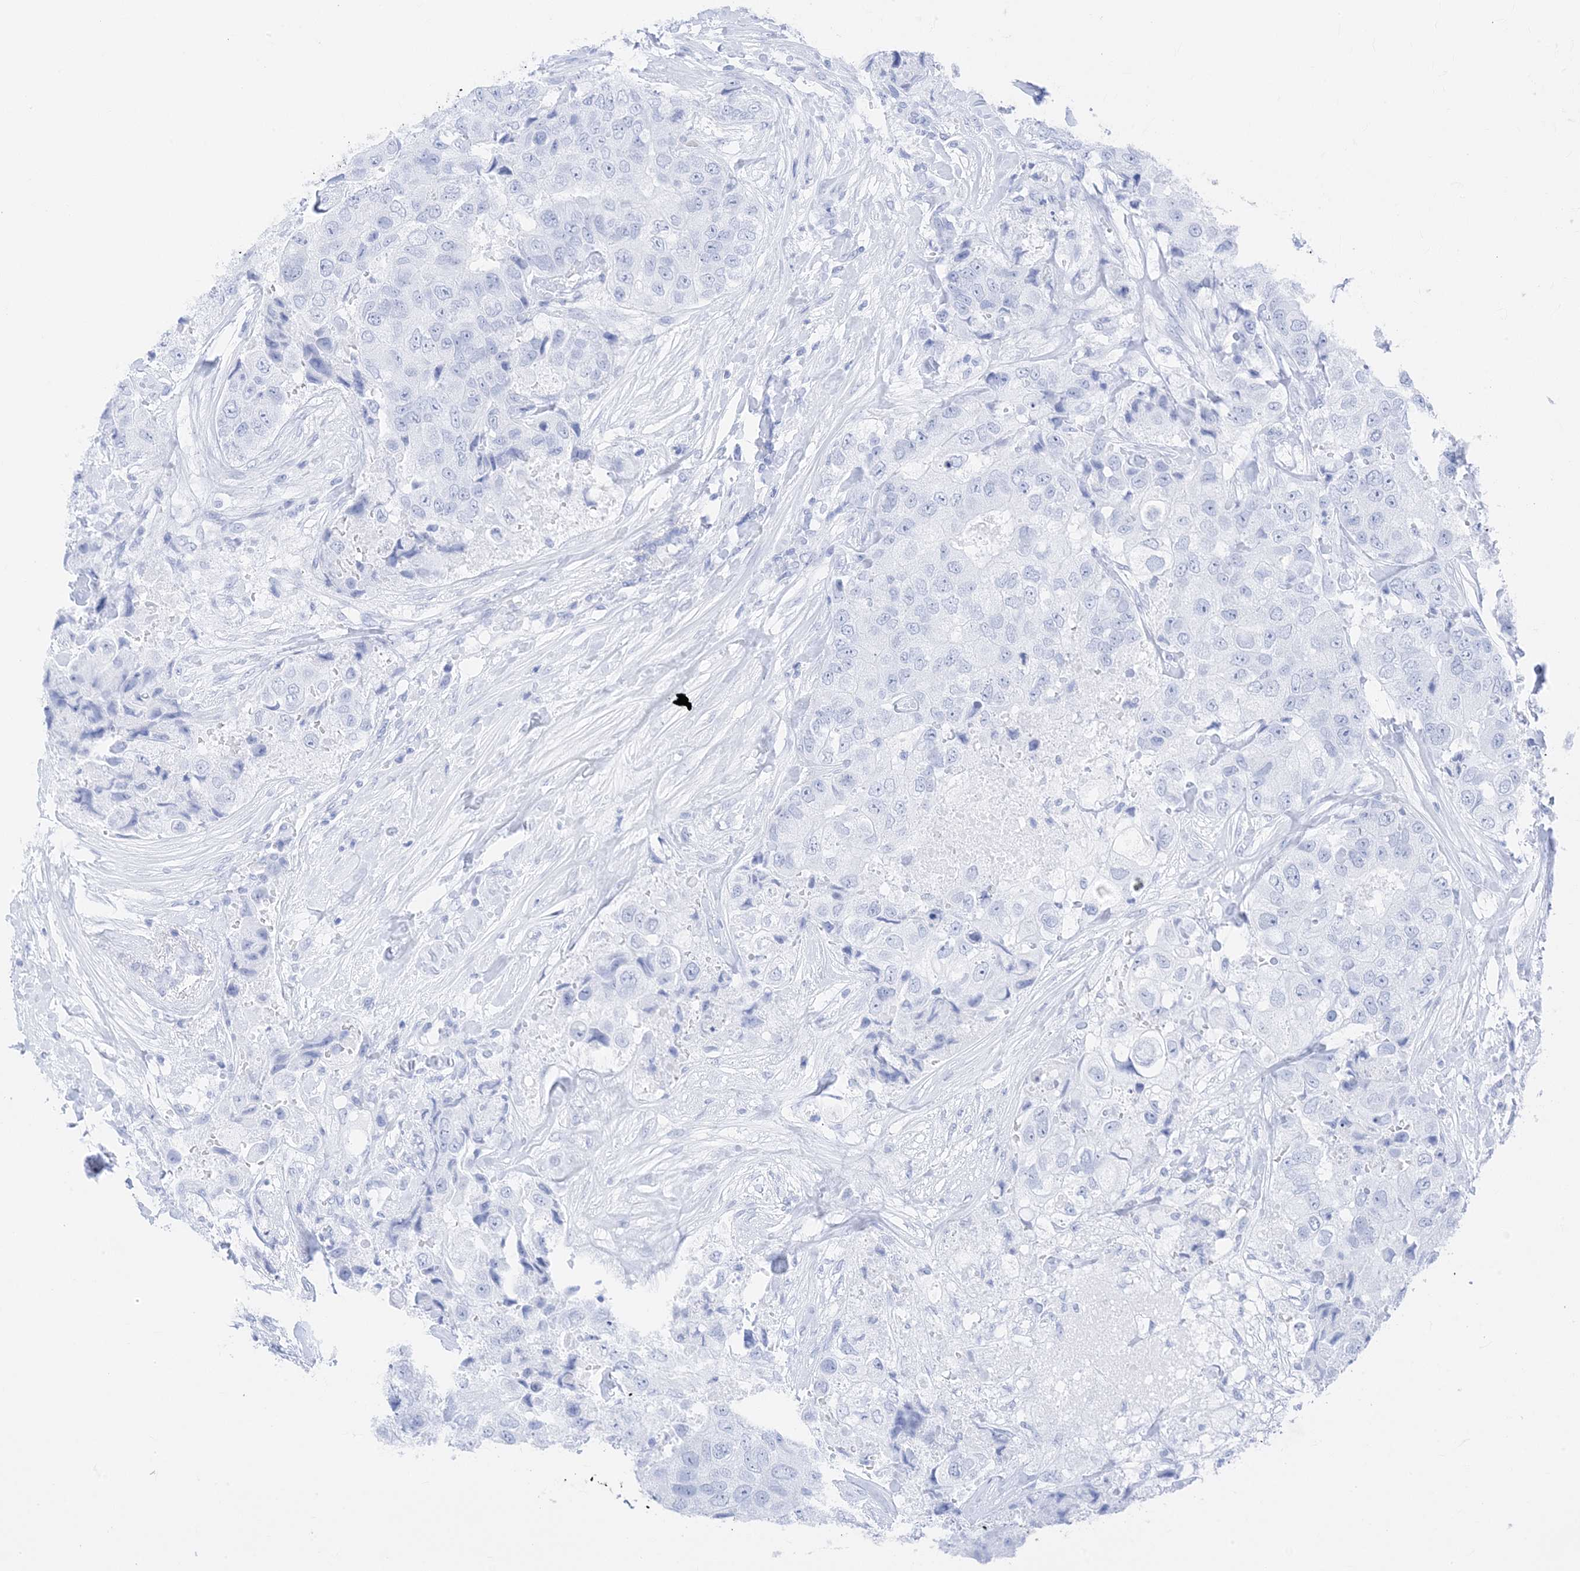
{"staining": {"intensity": "negative", "quantity": "none", "location": "none"}, "tissue": "breast cancer", "cell_type": "Tumor cells", "image_type": "cancer", "snomed": [{"axis": "morphology", "description": "Duct carcinoma"}, {"axis": "topography", "description": "Breast"}], "caption": "Protein analysis of intraductal carcinoma (breast) displays no significant positivity in tumor cells.", "gene": "MUC17", "patient": {"sex": "female", "age": 62}}